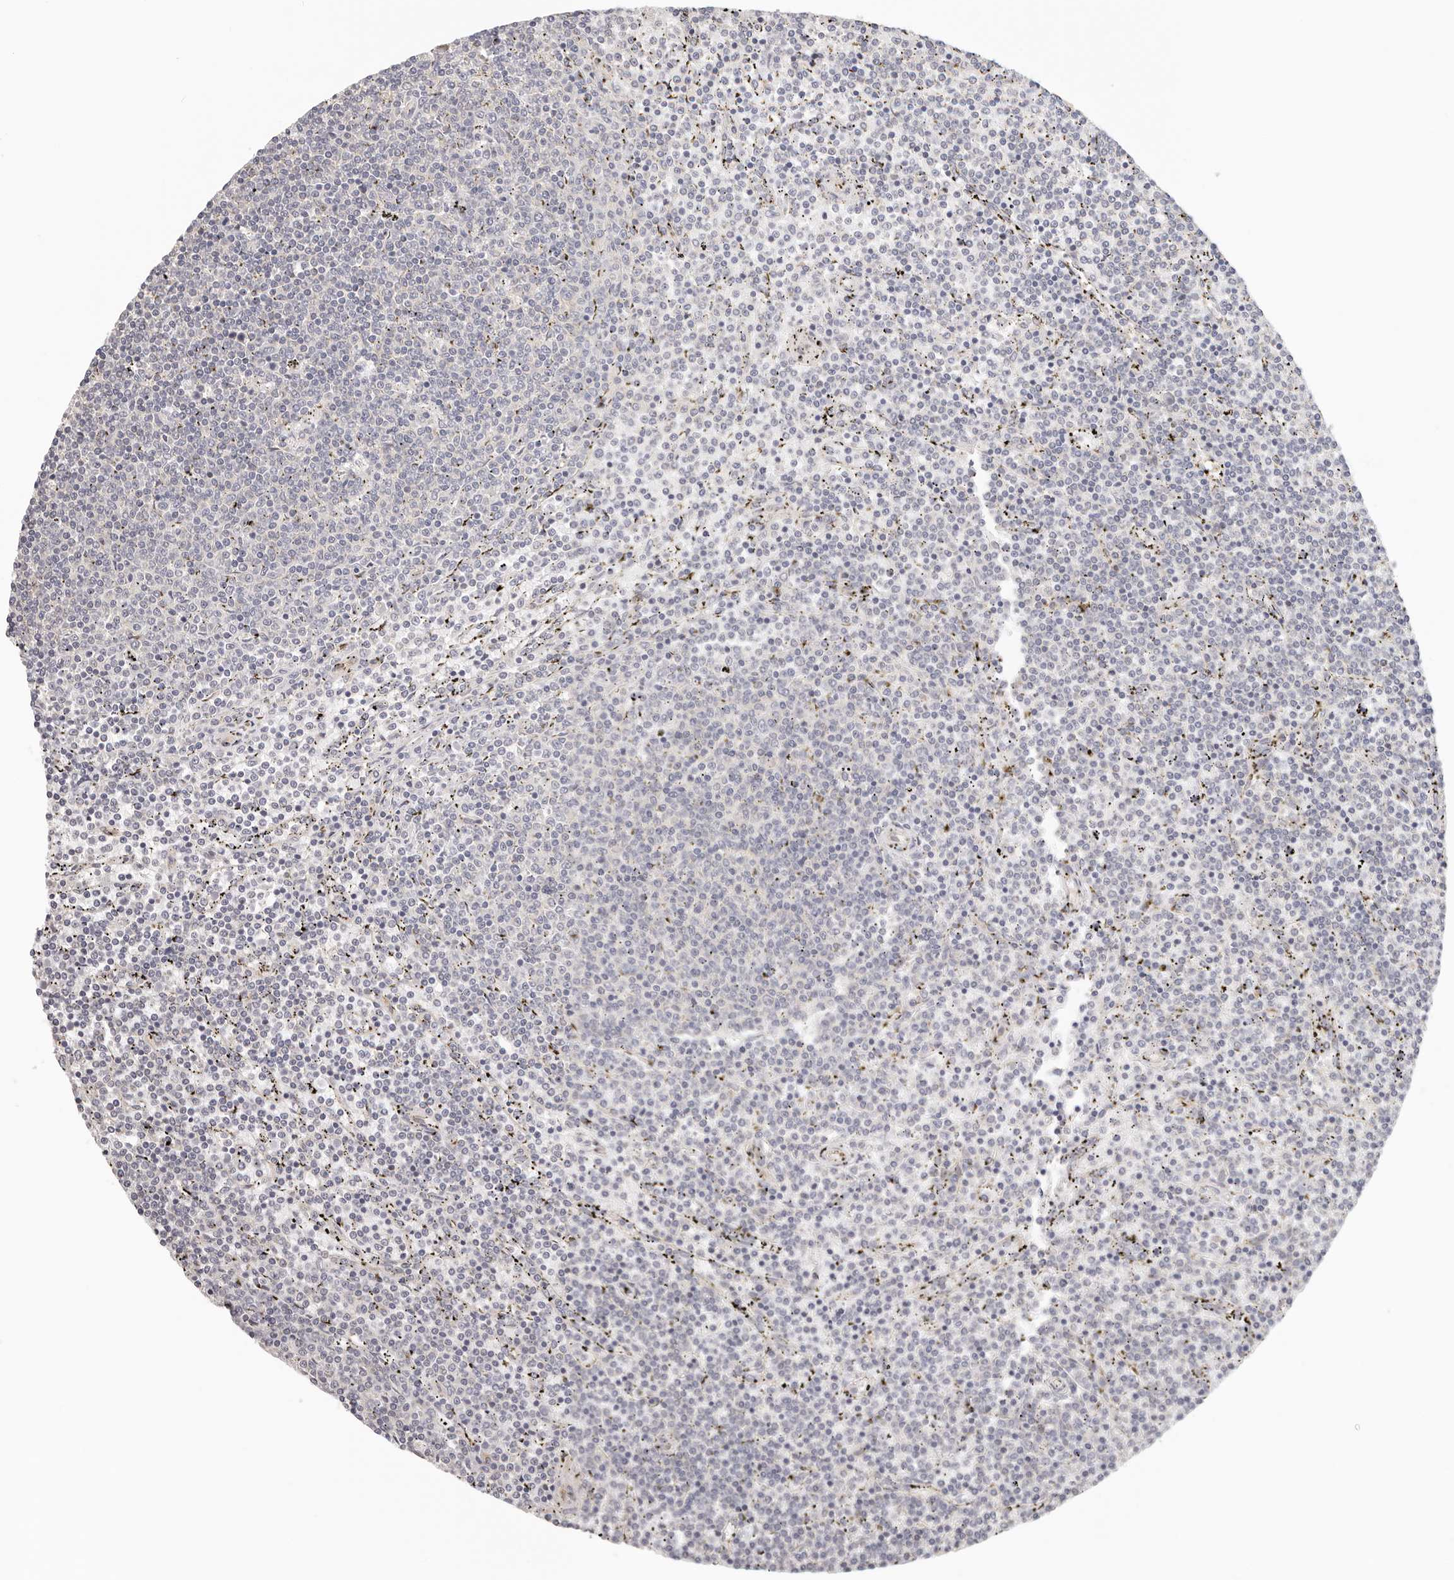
{"staining": {"intensity": "negative", "quantity": "none", "location": "none"}, "tissue": "lymphoma", "cell_type": "Tumor cells", "image_type": "cancer", "snomed": [{"axis": "morphology", "description": "Malignant lymphoma, non-Hodgkin's type, Low grade"}, {"axis": "topography", "description": "Spleen"}], "caption": "An immunohistochemistry image of low-grade malignant lymphoma, non-Hodgkin's type is shown. There is no staining in tumor cells of low-grade malignant lymphoma, non-Hodgkin's type.", "gene": "AFDN", "patient": {"sex": "female", "age": 50}}